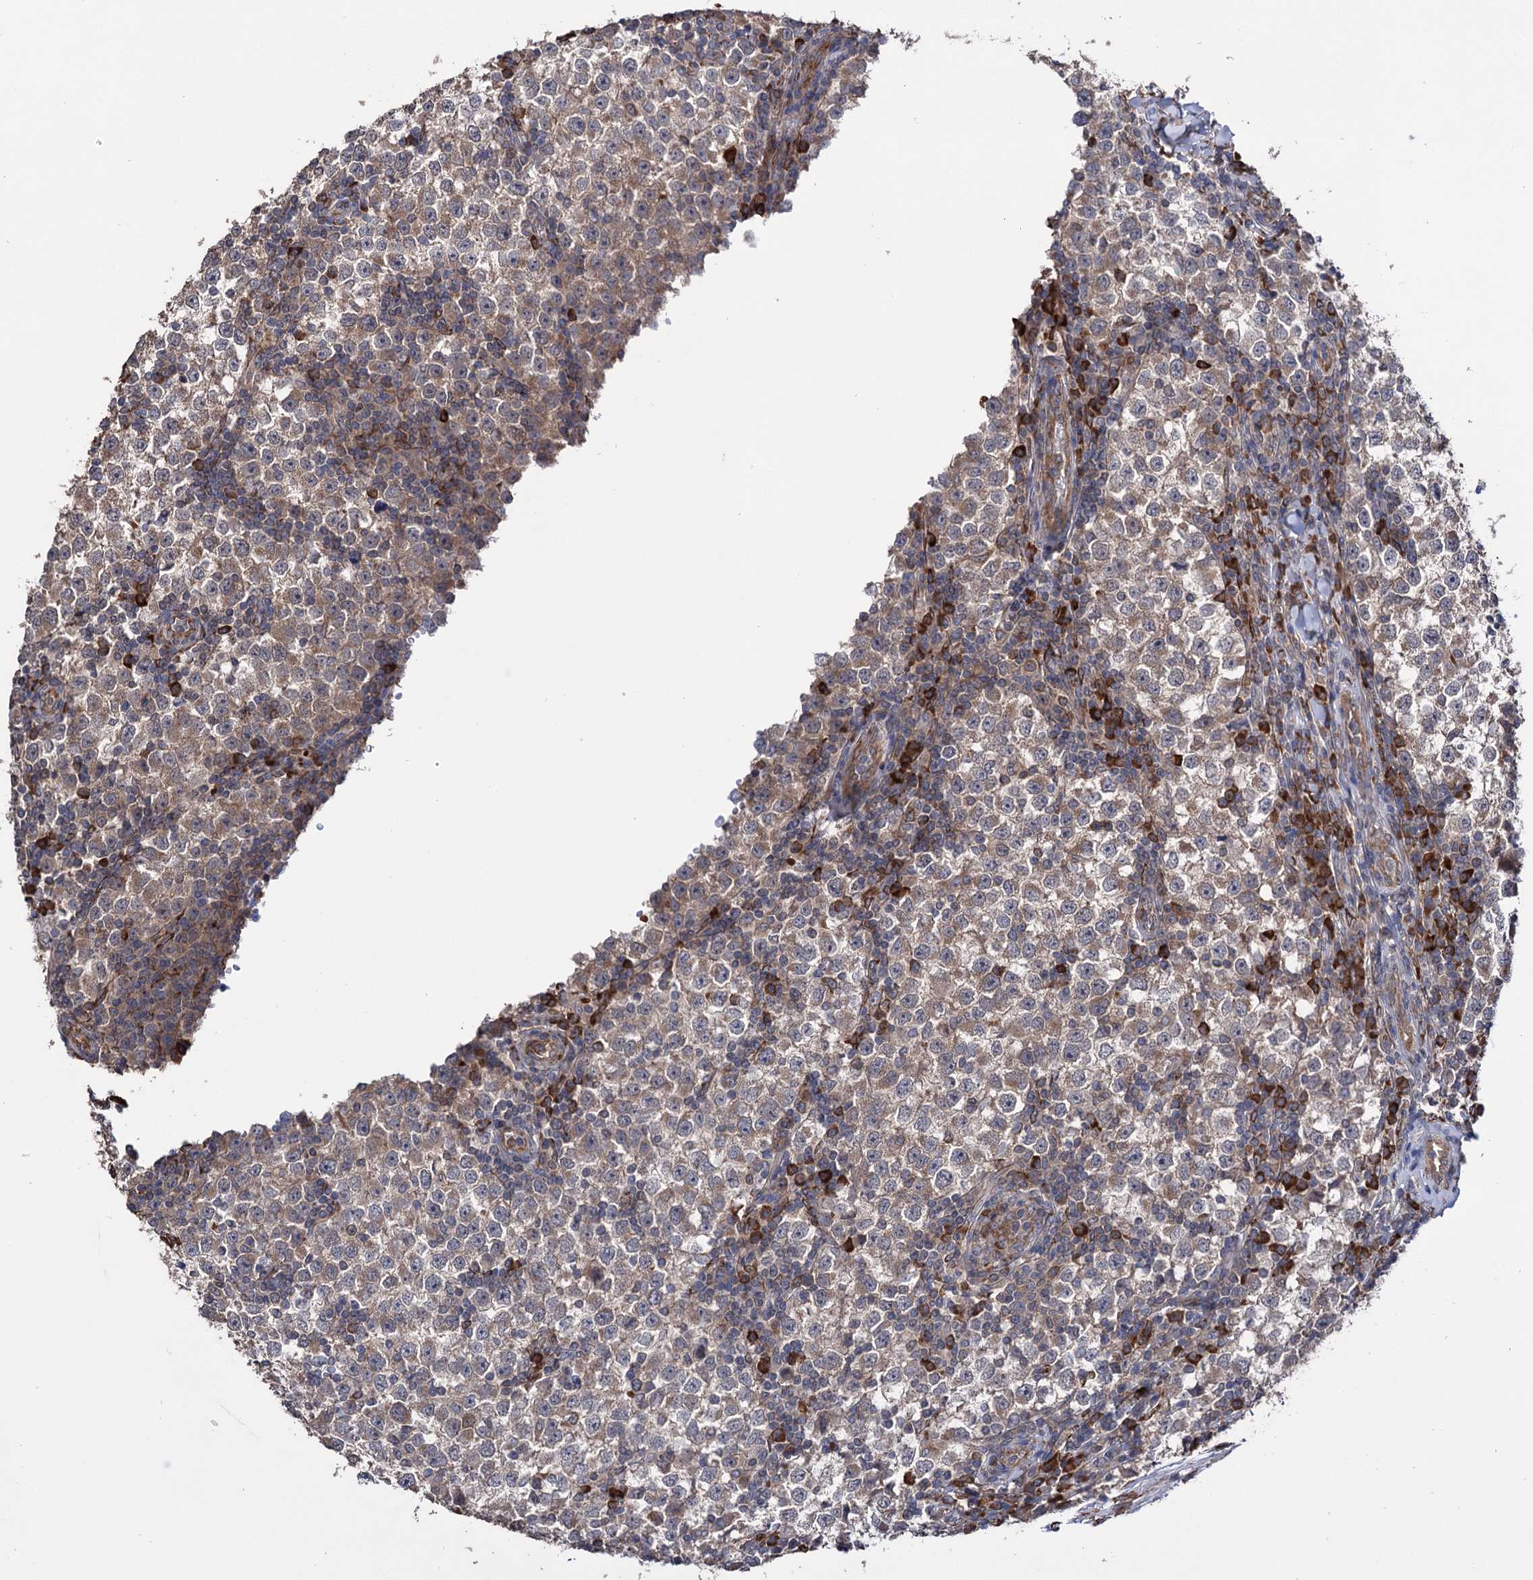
{"staining": {"intensity": "weak", "quantity": "25%-75%", "location": "cytoplasmic/membranous"}, "tissue": "testis cancer", "cell_type": "Tumor cells", "image_type": "cancer", "snomed": [{"axis": "morphology", "description": "Seminoma, NOS"}, {"axis": "topography", "description": "Testis"}], "caption": "Approximately 25%-75% of tumor cells in human seminoma (testis) exhibit weak cytoplasmic/membranous protein positivity as visualized by brown immunohistochemical staining.", "gene": "CDAN1", "patient": {"sex": "male", "age": 65}}